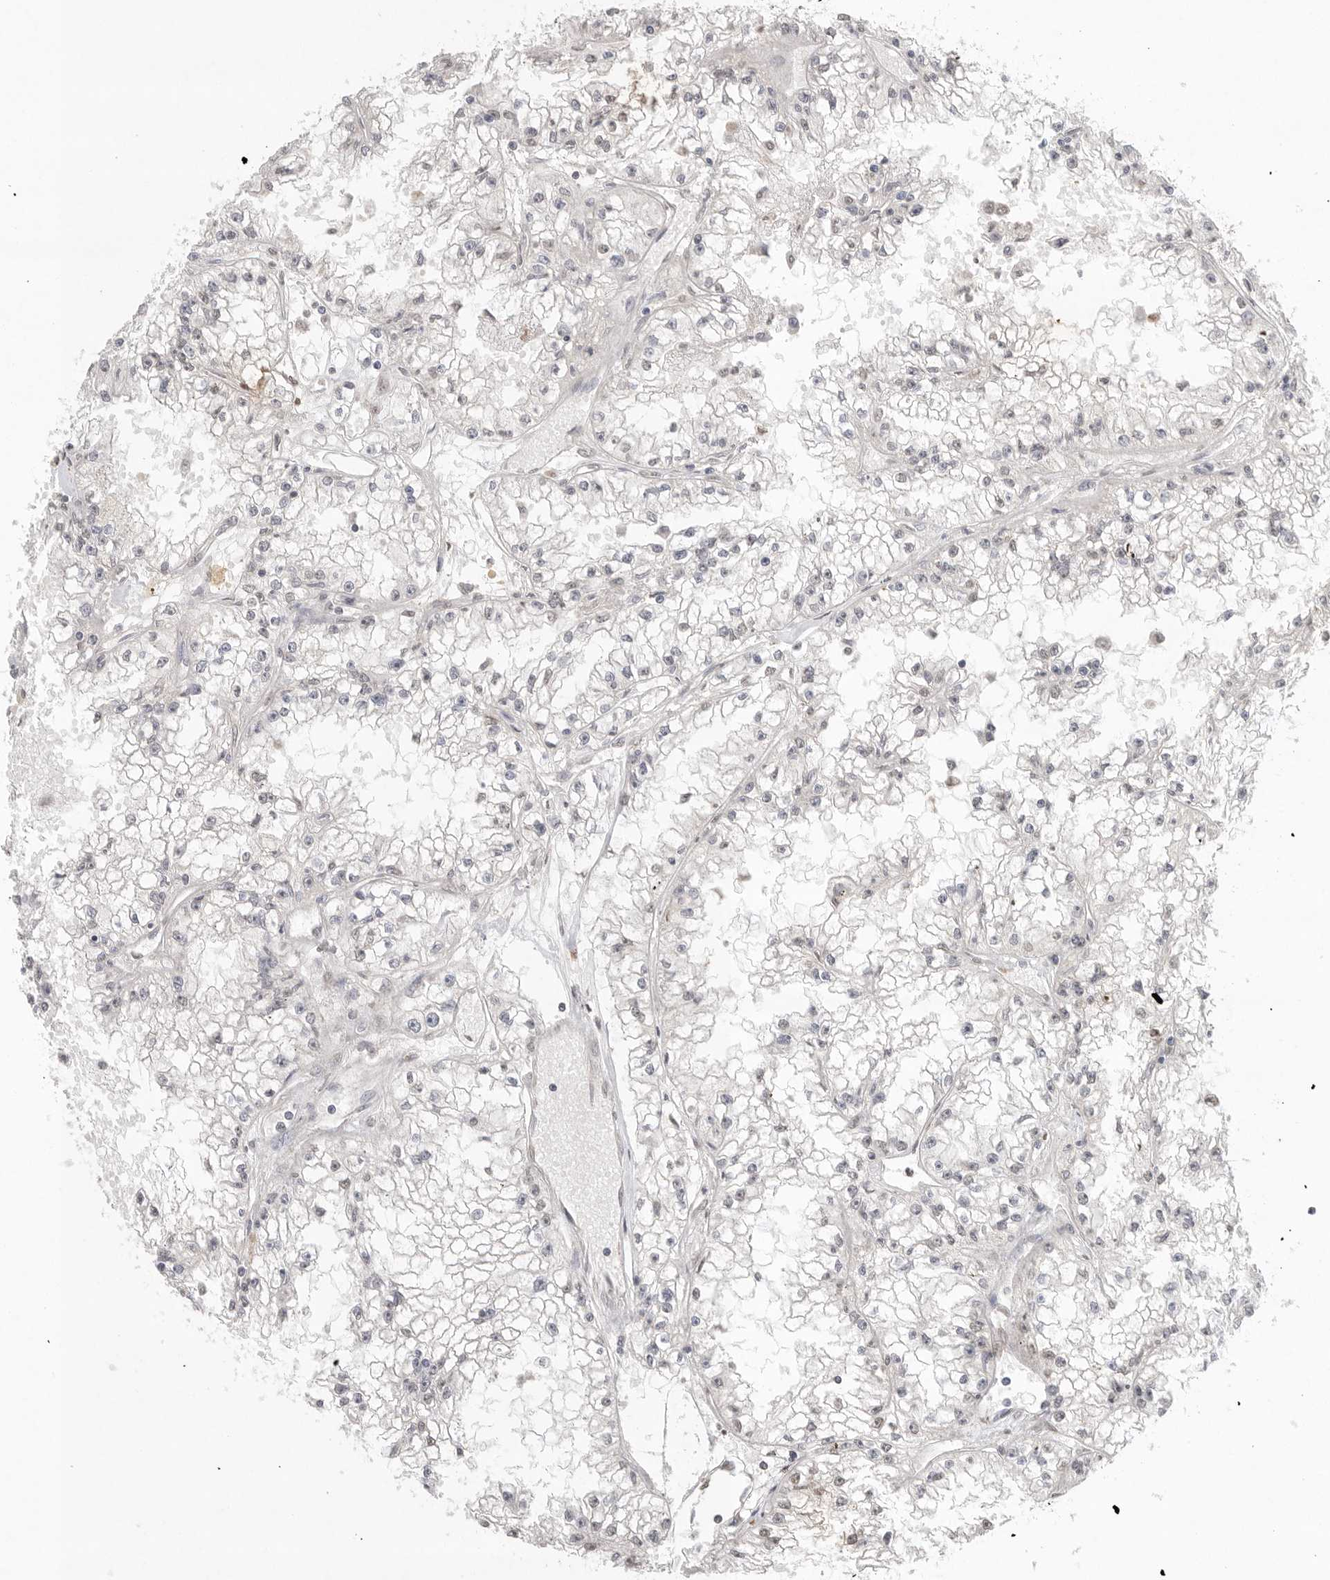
{"staining": {"intensity": "negative", "quantity": "none", "location": "none"}, "tissue": "renal cancer", "cell_type": "Tumor cells", "image_type": "cancer", "snomed": [{"axis": "morphology", "description": "Adenocarcinoma, NOS"}, {"axis": "topography", "description": "Kidney"}], "caption": "This is a photomicrograph of IHC staining of renal cancer, which shows no positivity in tumor cells.", "gene": "KLK5", "patient": {"sex": "male", "age": 56}}